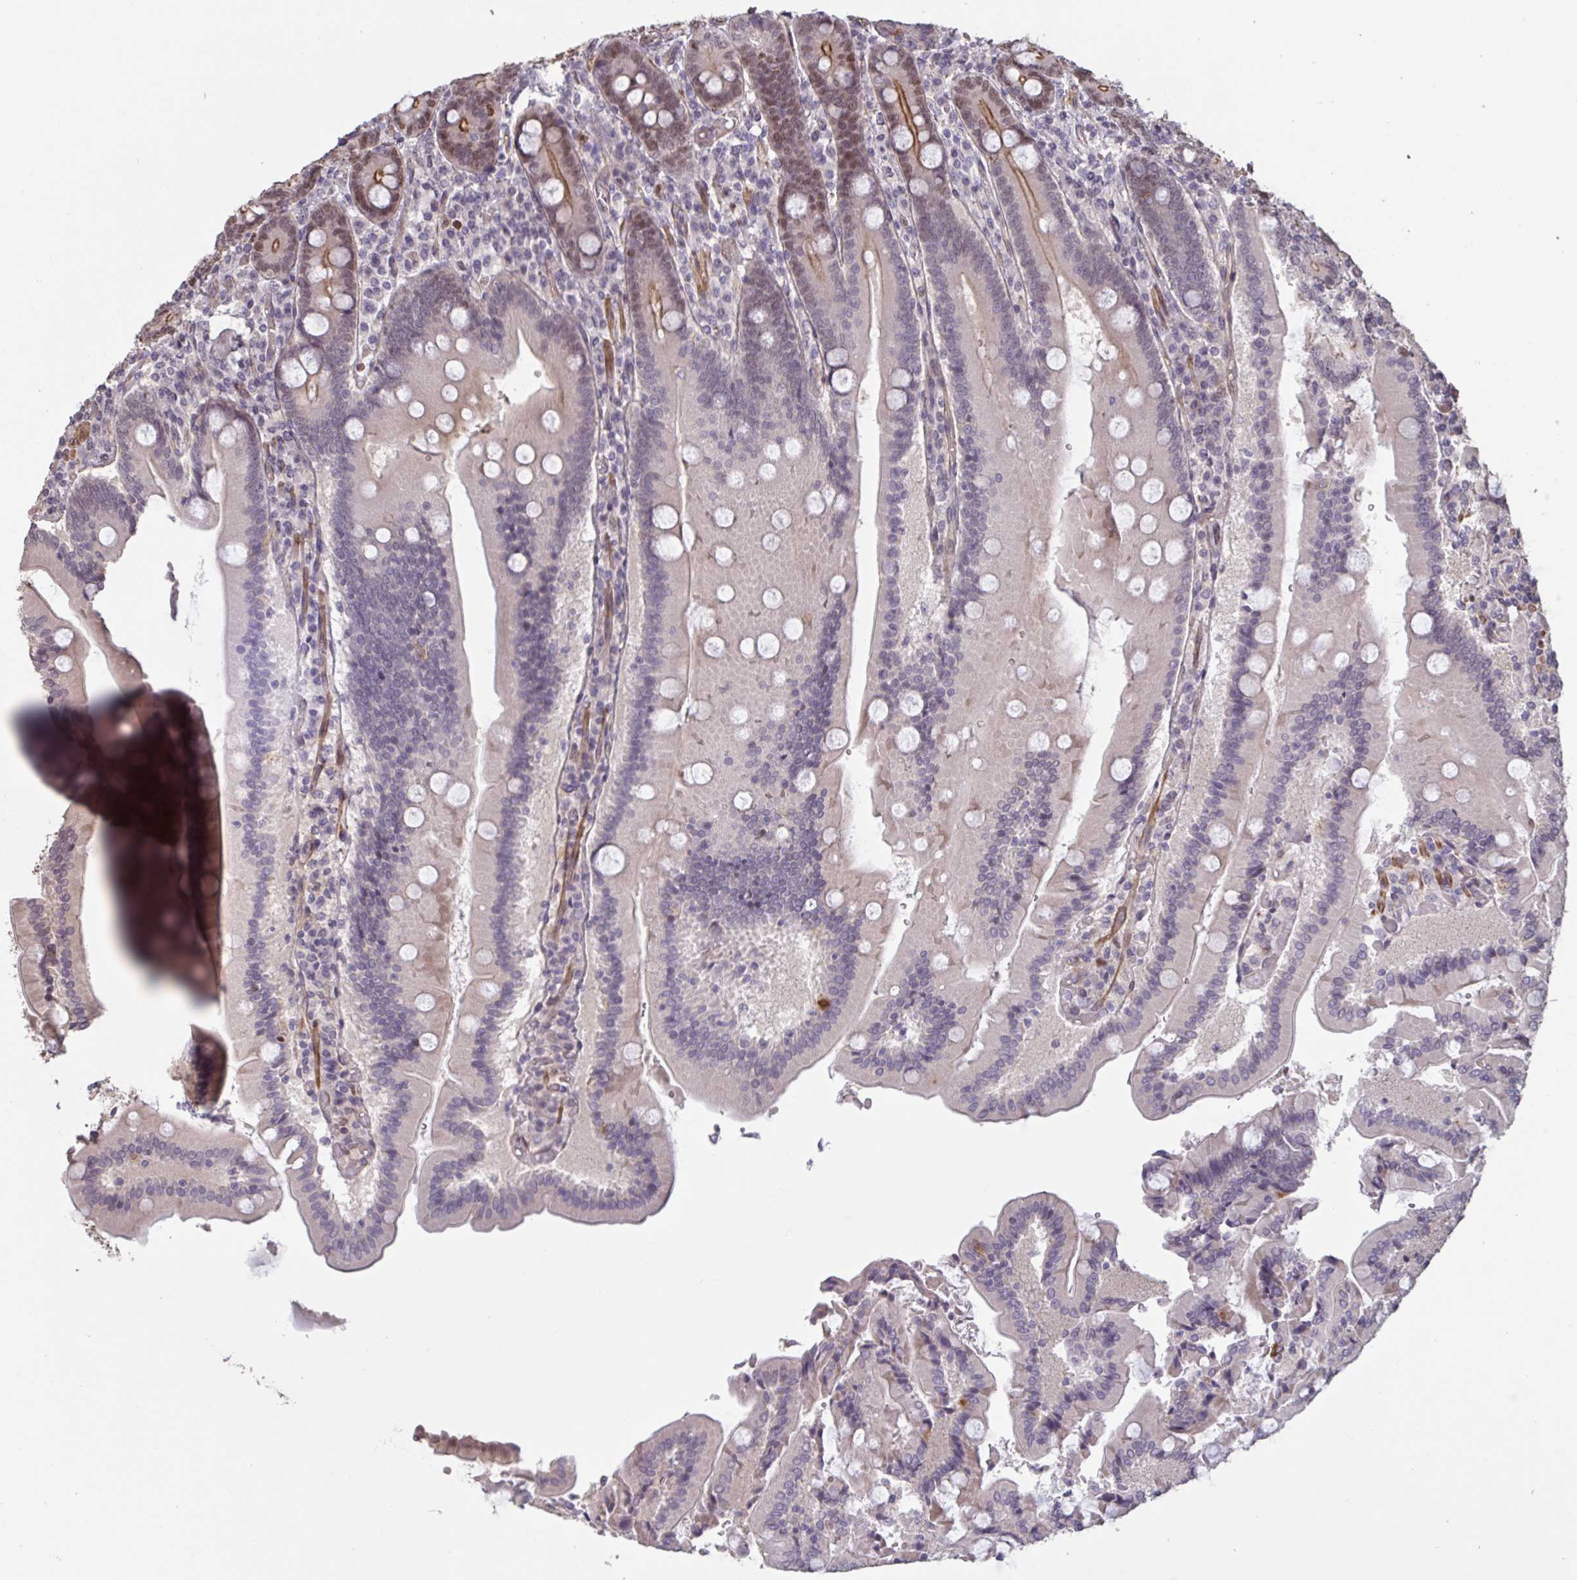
{"staining": {"intensity": "moderate", "quantity": "25%-75%", "location": "cytoplasmic/membranous,nuclear"}, "tissue": "duodenum", "cell_type": "Glandular cells", "image_type": "normal", "snomed": [{"axis": "morphology", "description": "Normal tissue, NOS"}, {"axis": "topography", "description": "Duodenum"}], "caption": "Protein staining displays moderate cytoplasmic/membranous,nuclear expression in approximately 25%-75% of glandular cells in benign duodenum.", "gene": "IPO5", "patient": {"sex": "female", "age": 62}}